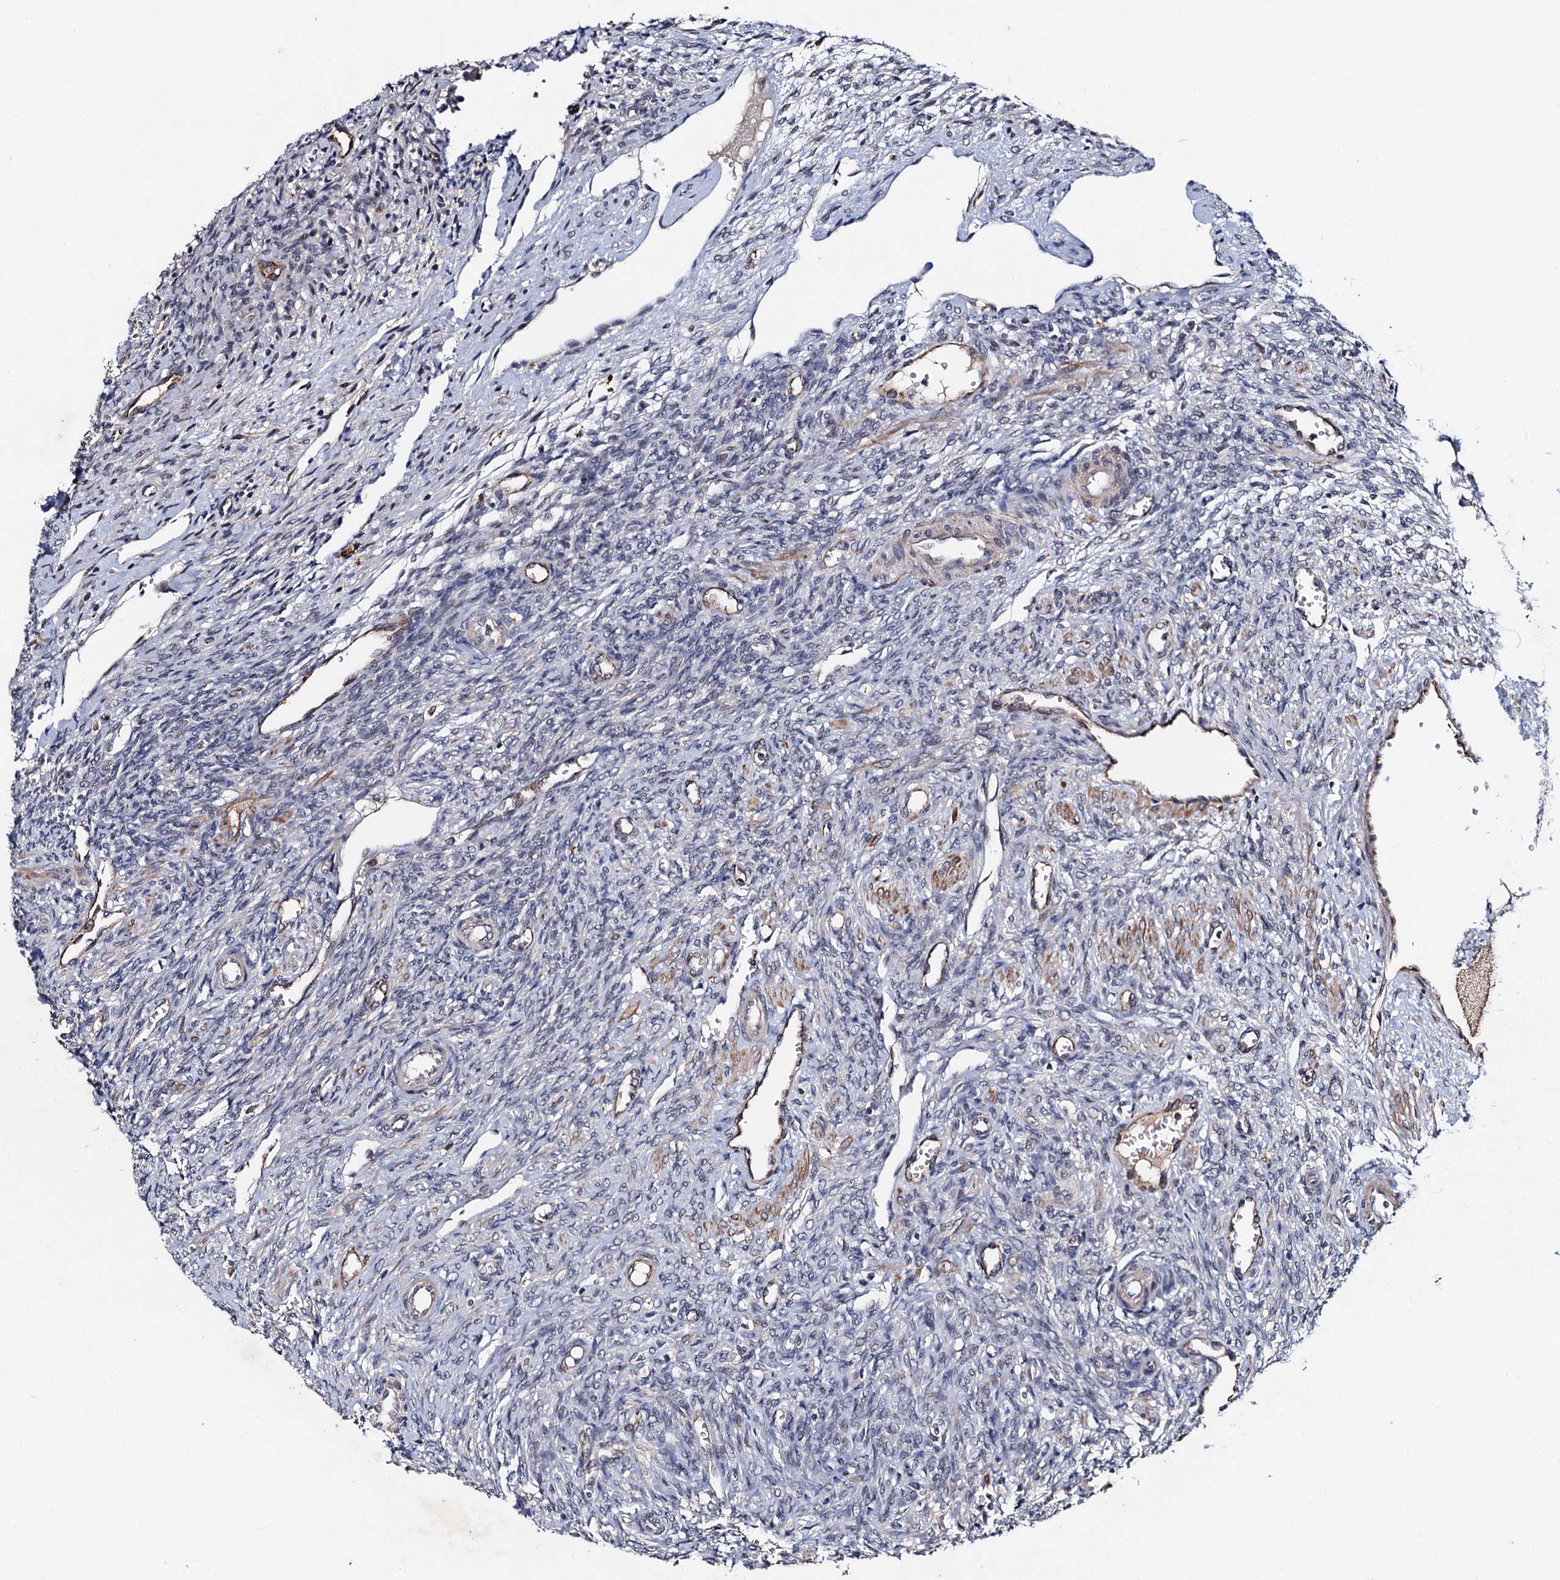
{"staining": {"intensity": "negative", "quantity": "none", "location": "none"}, "tissue": "ovary", "cell_type": "Ovarian stroma cells", "image_type": "normal", "snomed": [{"axis": "morphology", "description": "Normal tissue, NOS"}, {"axis": "topography", "description": "Ovary"}], "caption": "This is an immunohistochemistry (IHC) photomicrograph of normal human ovary. There is no staining in ovarian stroma cells.", "gene": "PPTC7", "patient": {"sex": "female", "age": 41}}